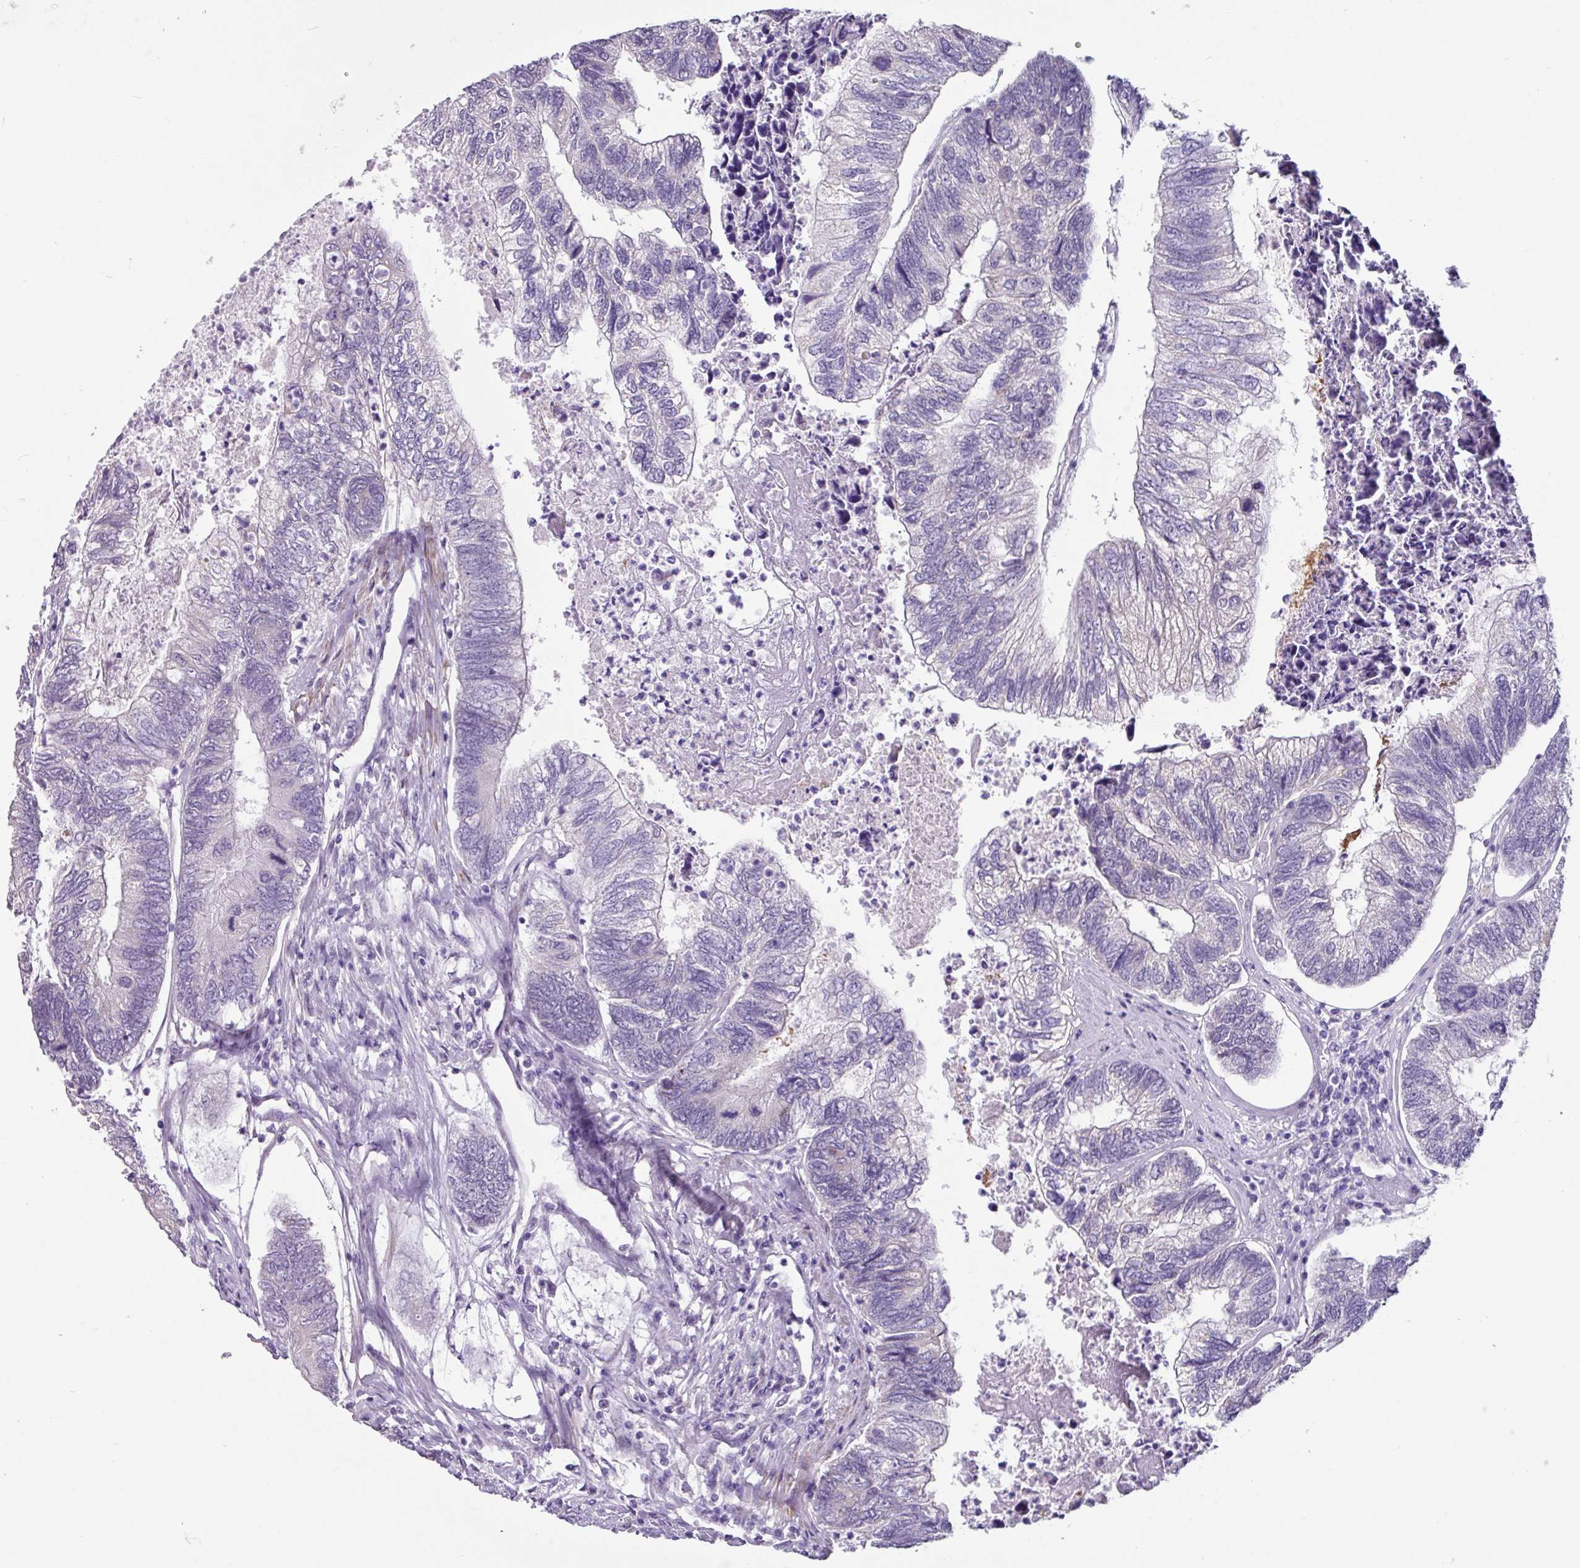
{"staining": {"intensity": "negative", "quantity": "none", "location": "none"}, "tissue": "colorectal cancer", "cell_type": "Tumor cells", "image_type": "cancer", "snomed": [{"axis": "morphology", "description": "Adenocarcinoma, NOS"}, {"axis": "topography", "description": "Colon"}], "caption": "This is an immunohistochemistry (IHC) histopathology image of human colorectal cancer (adenocarcinoma). There is no expression in tumor cells.", "gene": "OTX1", "patient": {"sex": "female", "age": 67}}